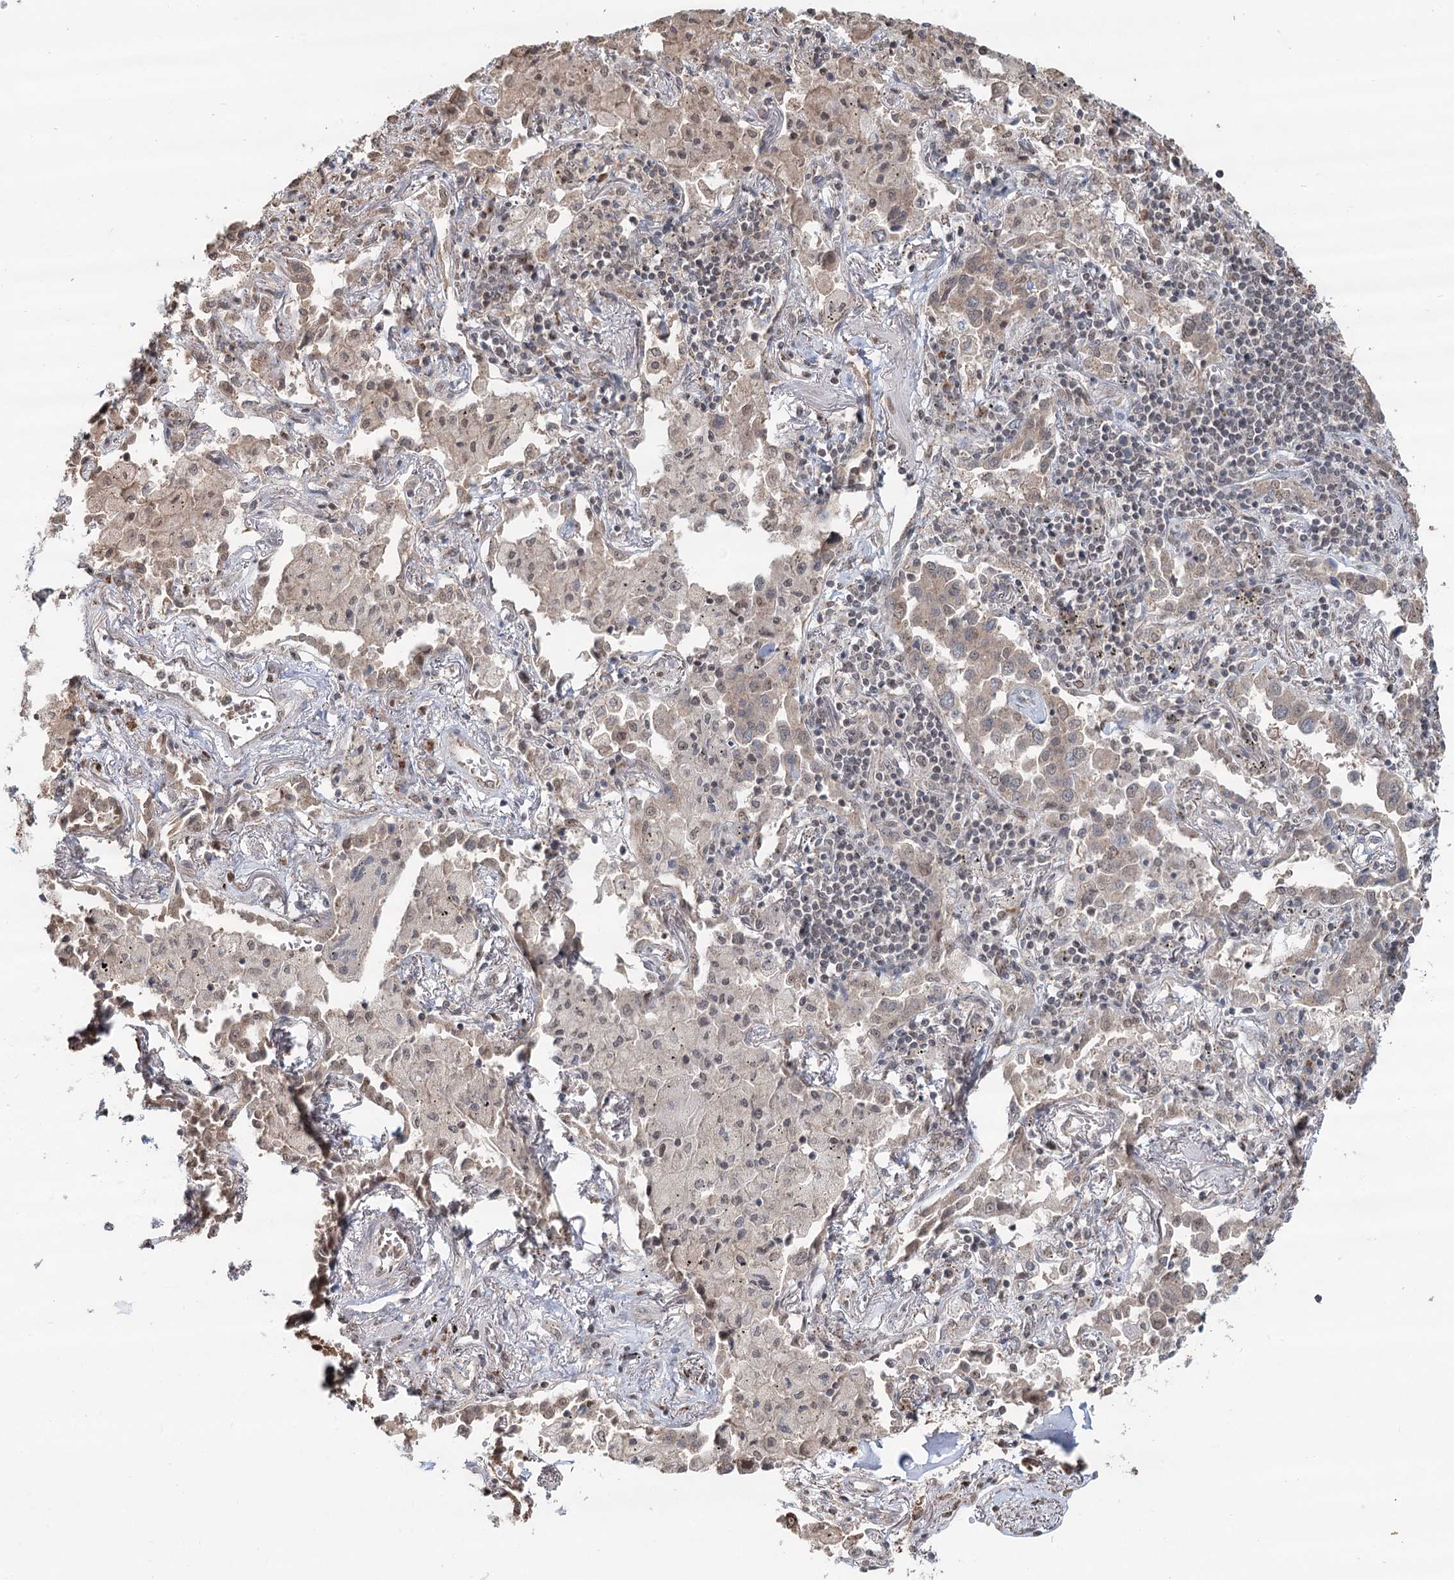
{"staining": {"intensity": "weak", "quantity": "<25%", "location": "cytoplasmic/membranous"}, "tissue": "lung cancer", "cell_type": "Tumor cells", "image_type": "cancer", "snomed": [{"axis": "morphology", "description": "Adenocarcinoma, NOS"}, {"axis": "topography", "description": "Lung"}], "caption": "This is an immunohistochemistry (IHC) image of human lung cancer (adenocarcinoma). There is no positivity in tumor cells.", "gene": "GPALPP1", "patient": {"sex": "male", "age": 67}}